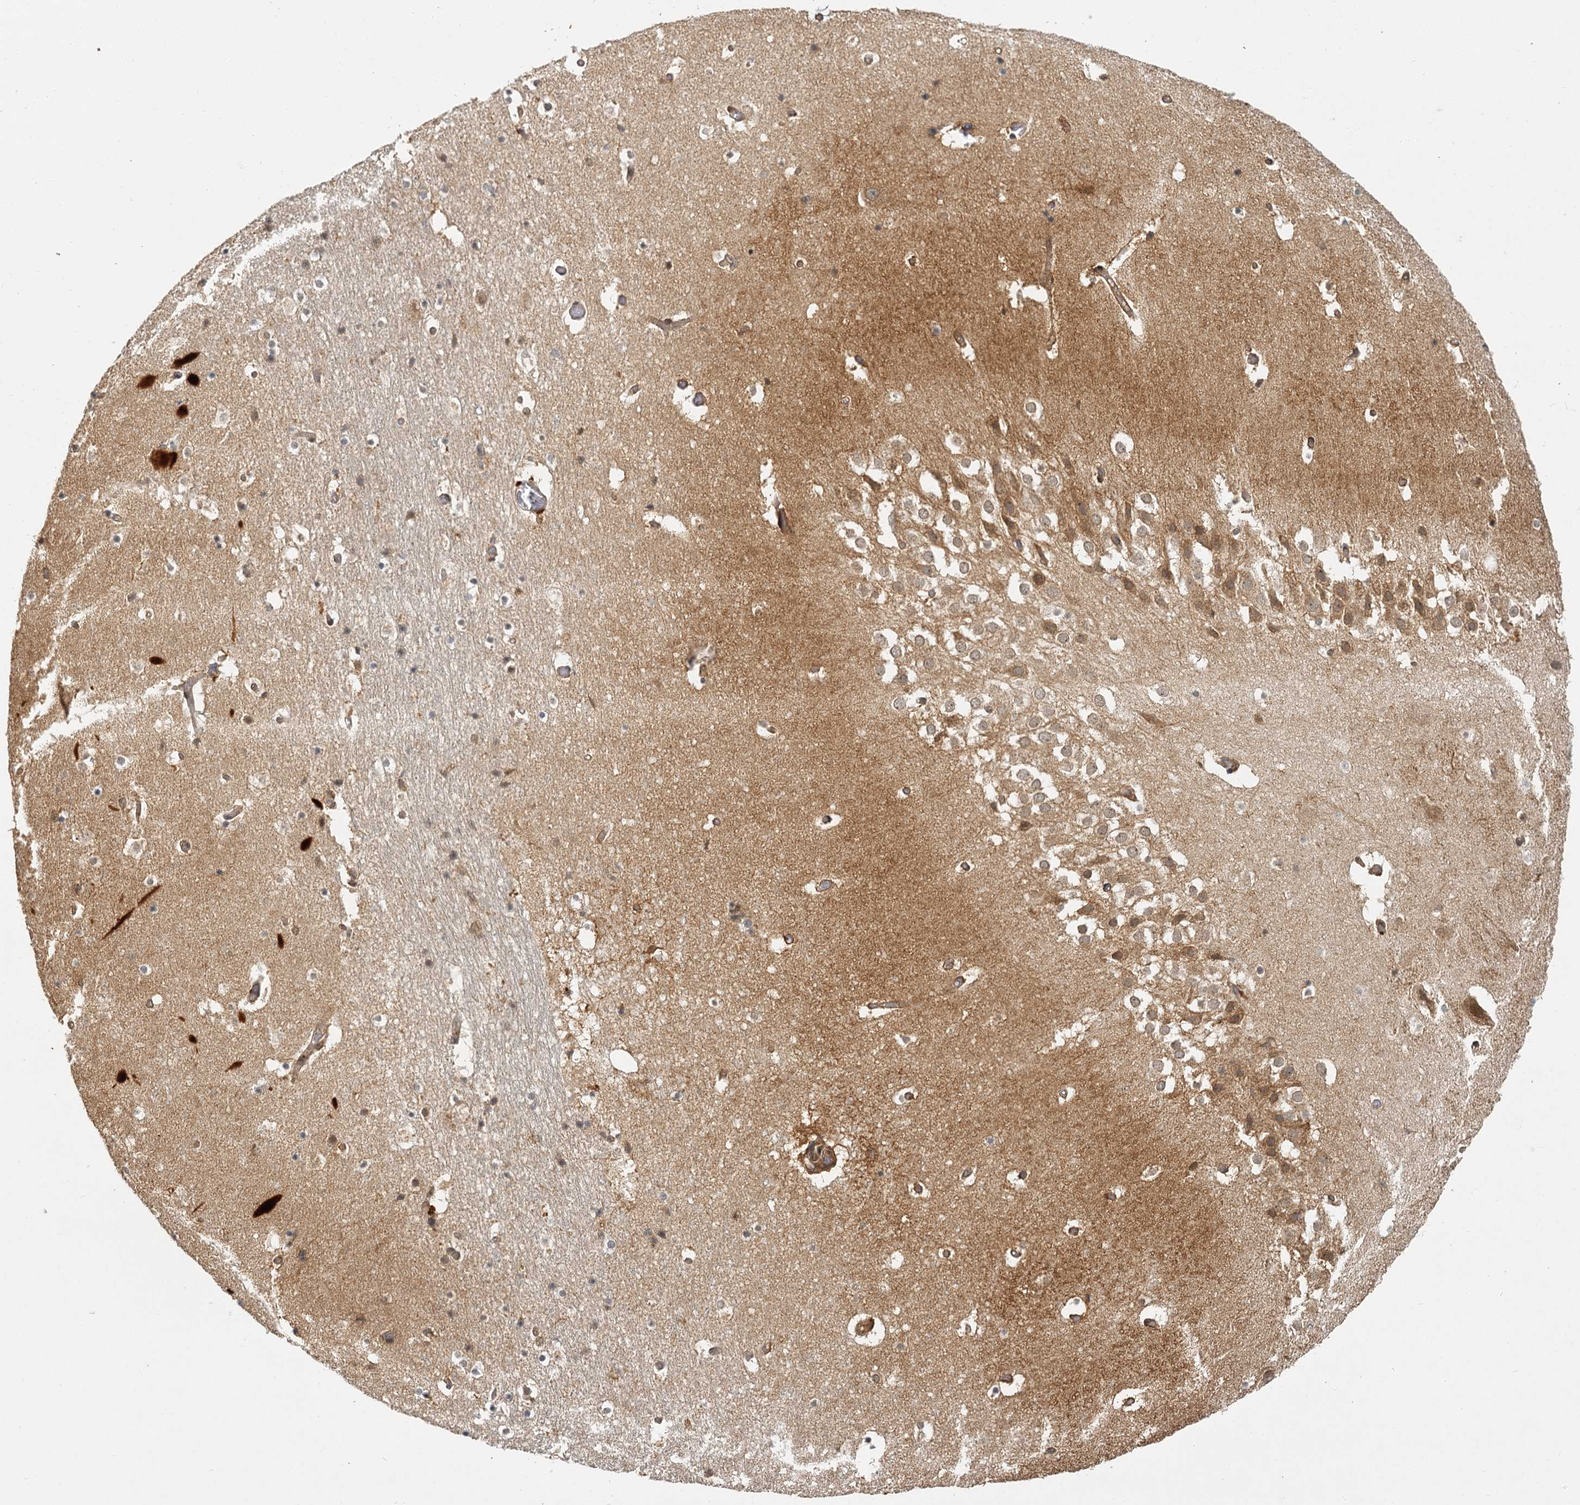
{"staining": {"intensity": "weak", "quantity": "25%-75%", "location": "cytoplasmic/membranous"}, "tissue": "hippocampus", "cell_type": "Glial cells", "image_type": "normal", "snomed": [{"axis": "morphology", "description": "Normal tissue, NOS"}, {"axis": "topography", "description": "Hippocampus"}], "caption": "Benign hippocampus reveals weak cytoplasmic/membranous expression in about 25%-75% of glial cells, visualized by immunohistochemistry.", "gene": "ZNF549", "patient": {"sex": "female", "age": 52}}